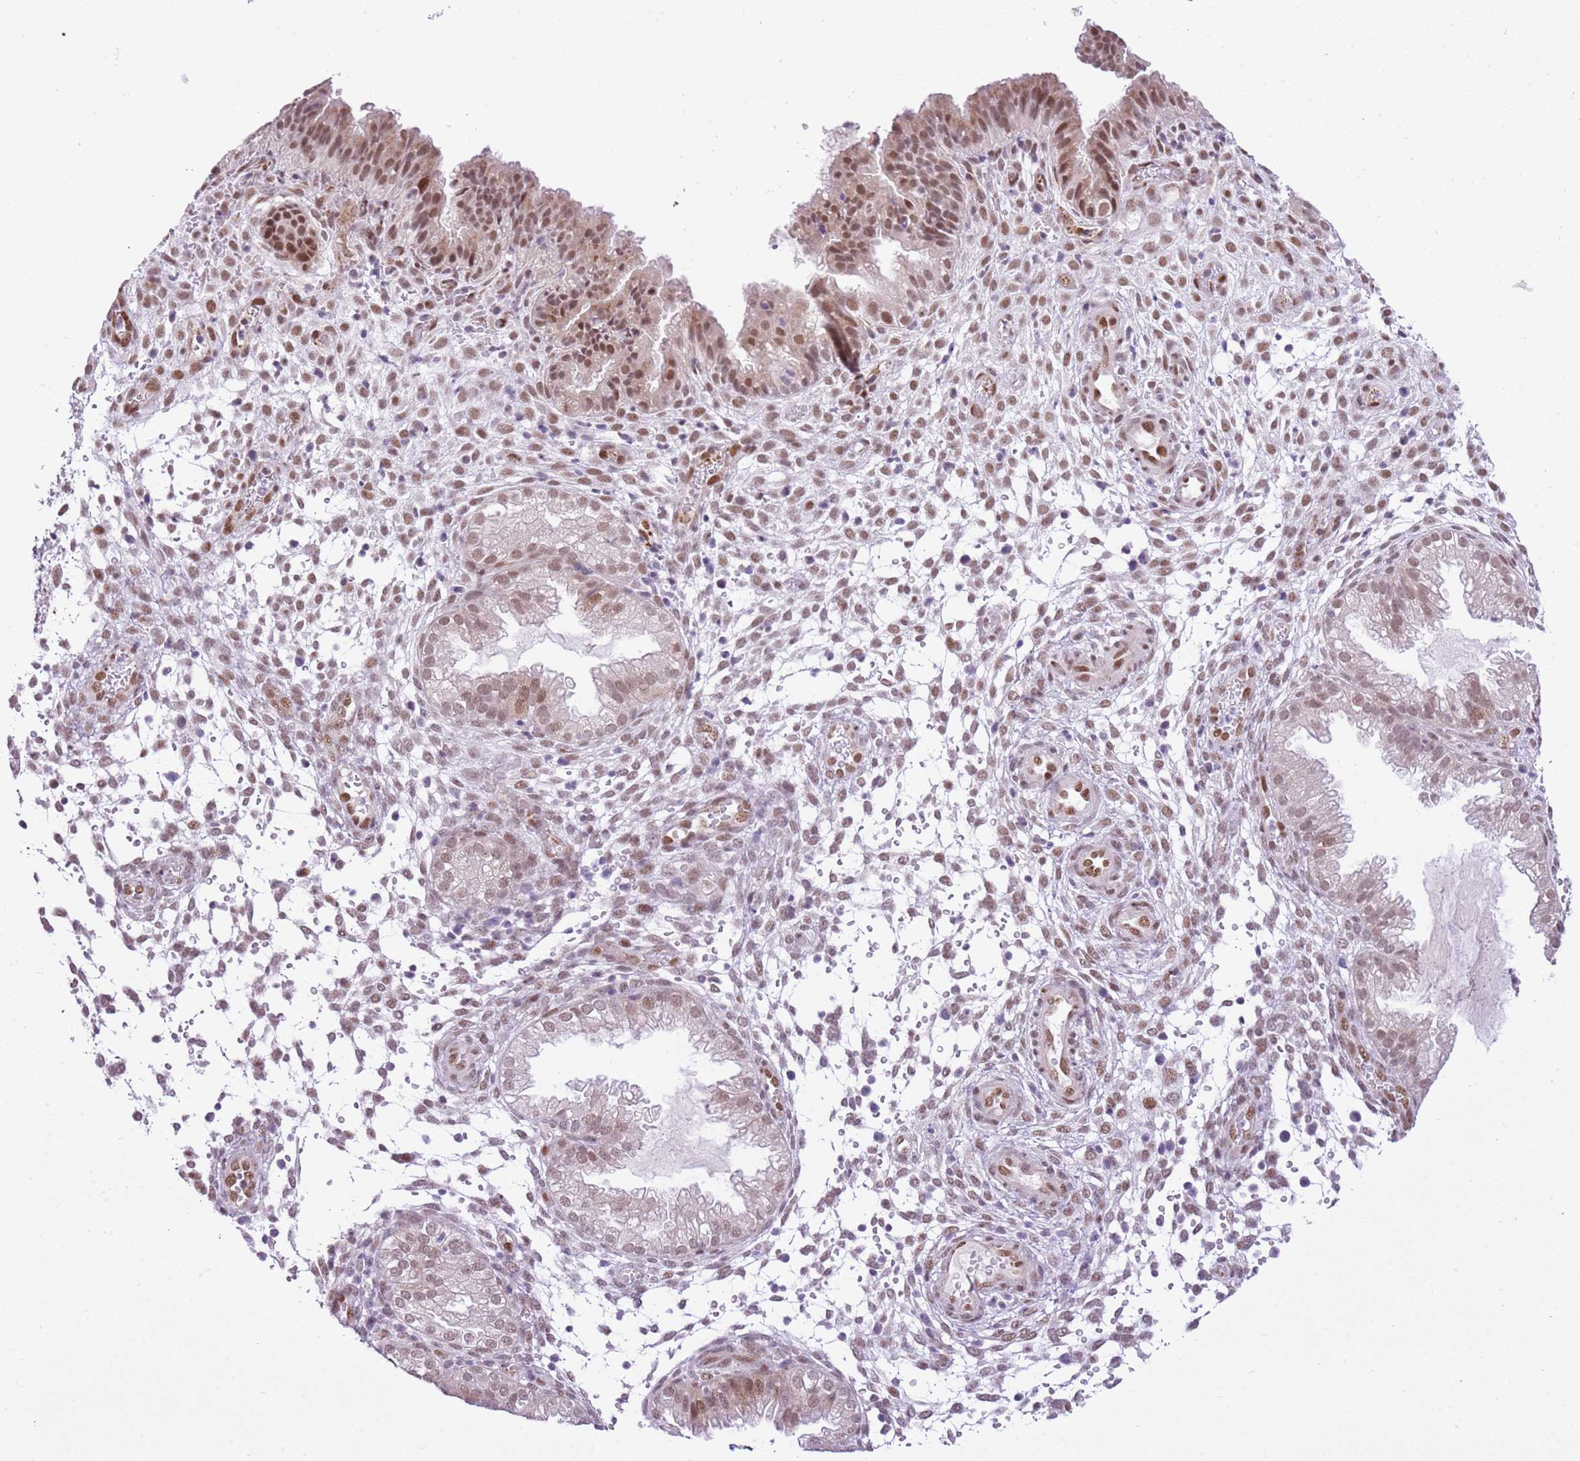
{"staining": {"intensity": "moderate", "quantity": "25%-75%", "location": "nuclear"}, "tissue": "endometrium", "cell_type": "Cells in endometrial stroma", "image_type": "normal", "snomed": [{"axis": "morphology", "description": "Normal tissue, NOS"}, {"axis": "topography", "description": "Endometrium"}], "caption": "Endometrium was stained to show a protein in brown. There is medium levels of moderate nuclear staining in approximately 25%-75% of cells in endometrial stroma. Nuclei are stained in blue.", "gene": "NACC2", "patient": {"sex": "female", "age": 33}}